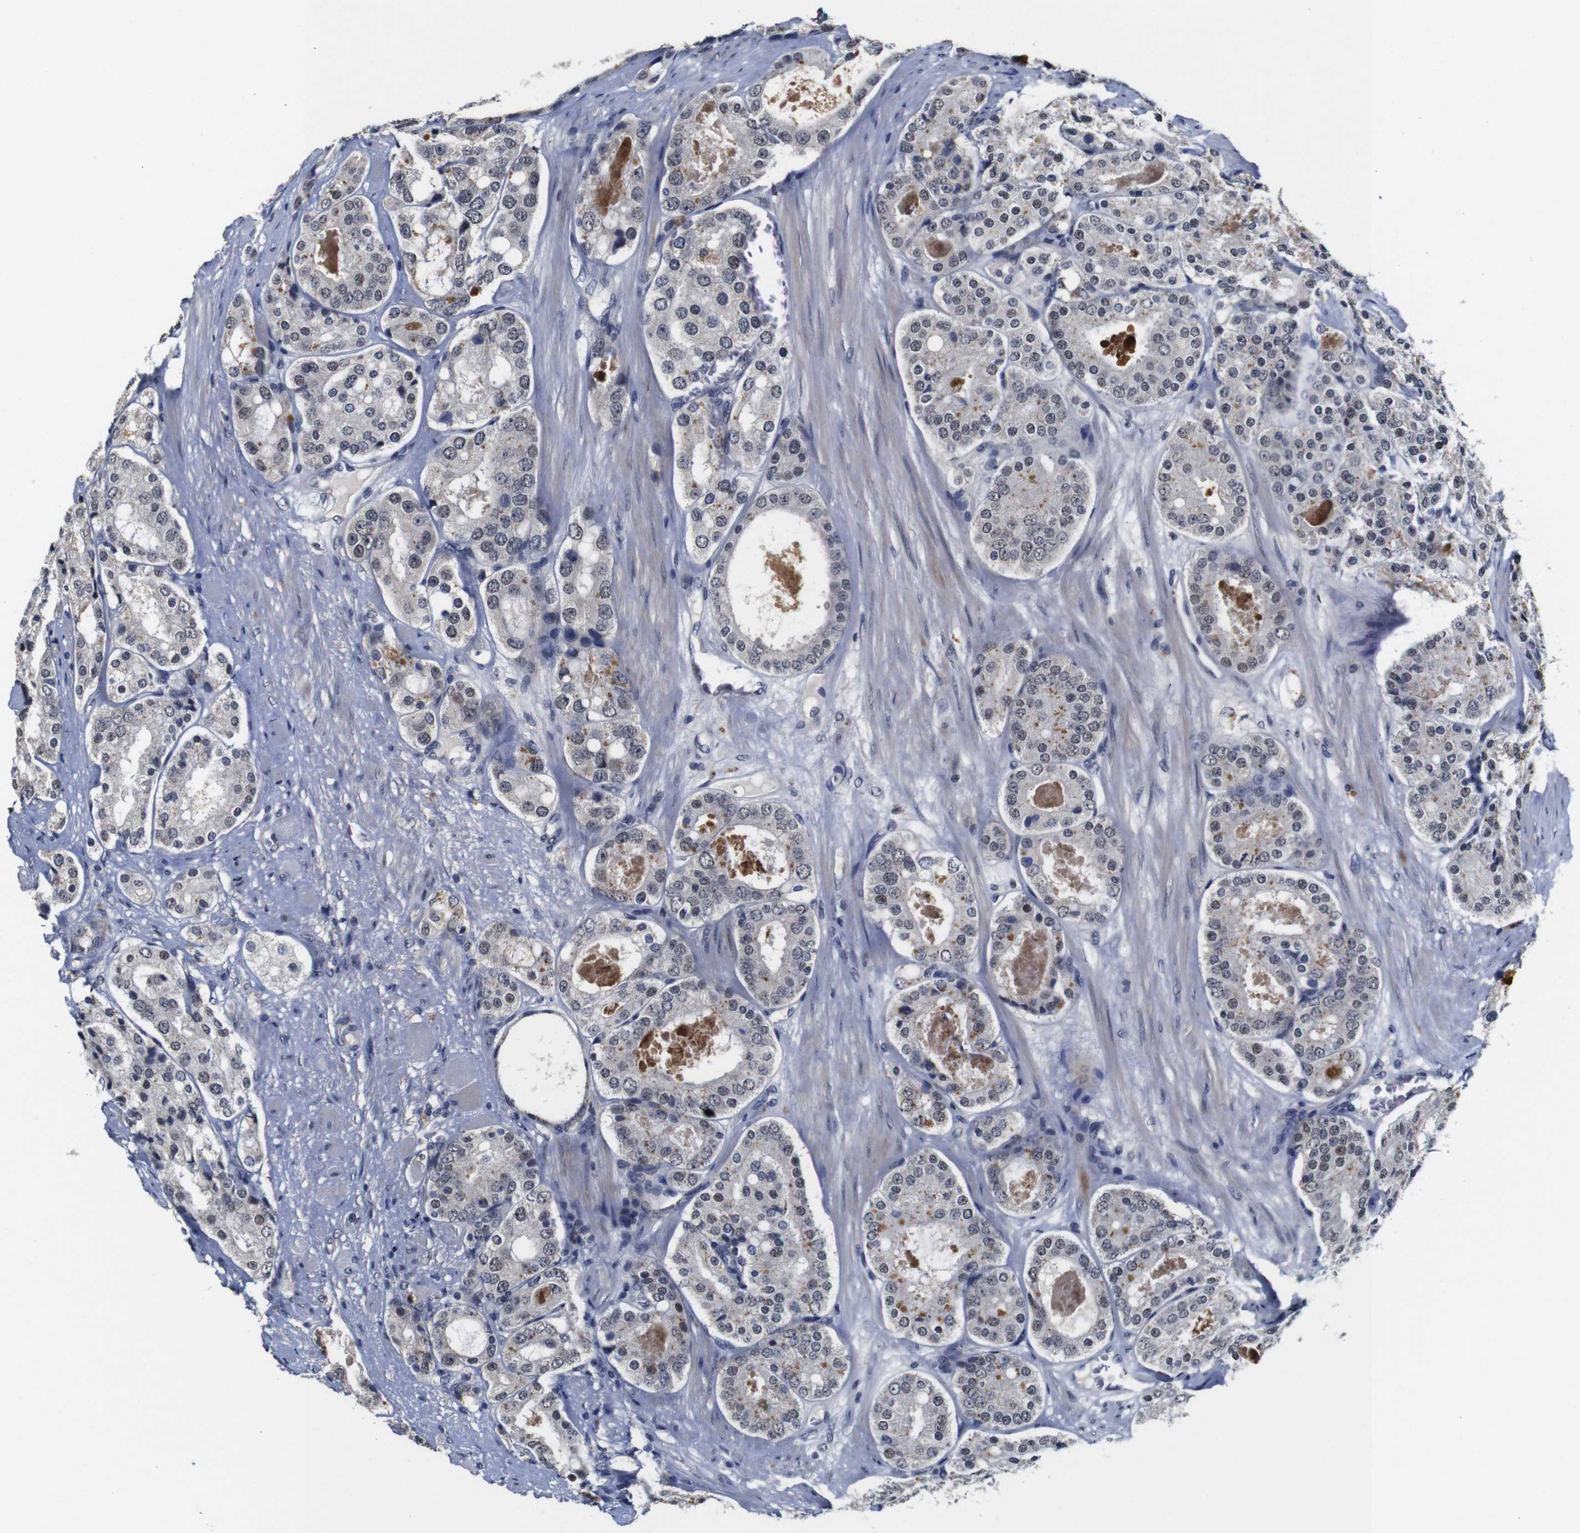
{"staining": {"intensity": "negative", "quantity": "none", "location": "none"}, "tissue": "prostate cancer", "cell_type": "Tumor cells", "image_type": "cancer", "snomed": [{"axis": "morphology", "description": "Adenocarcinoma, High grade"}, {"axis": "topography", "description": "Prostate"}], "caption": "Immunohistochemistry image of neoplastic tissue: prostate cancer (adenocarcinoma (high-grade)) stained with DAB (3,3'-diaminobenzidine) exhibits no significant protein staining in tumor cells. (DAB IHC visualized using brightfield microscopy, high magnification).", "gene": "NTRK3", "patient": {"sex": "male", "age": 65}}